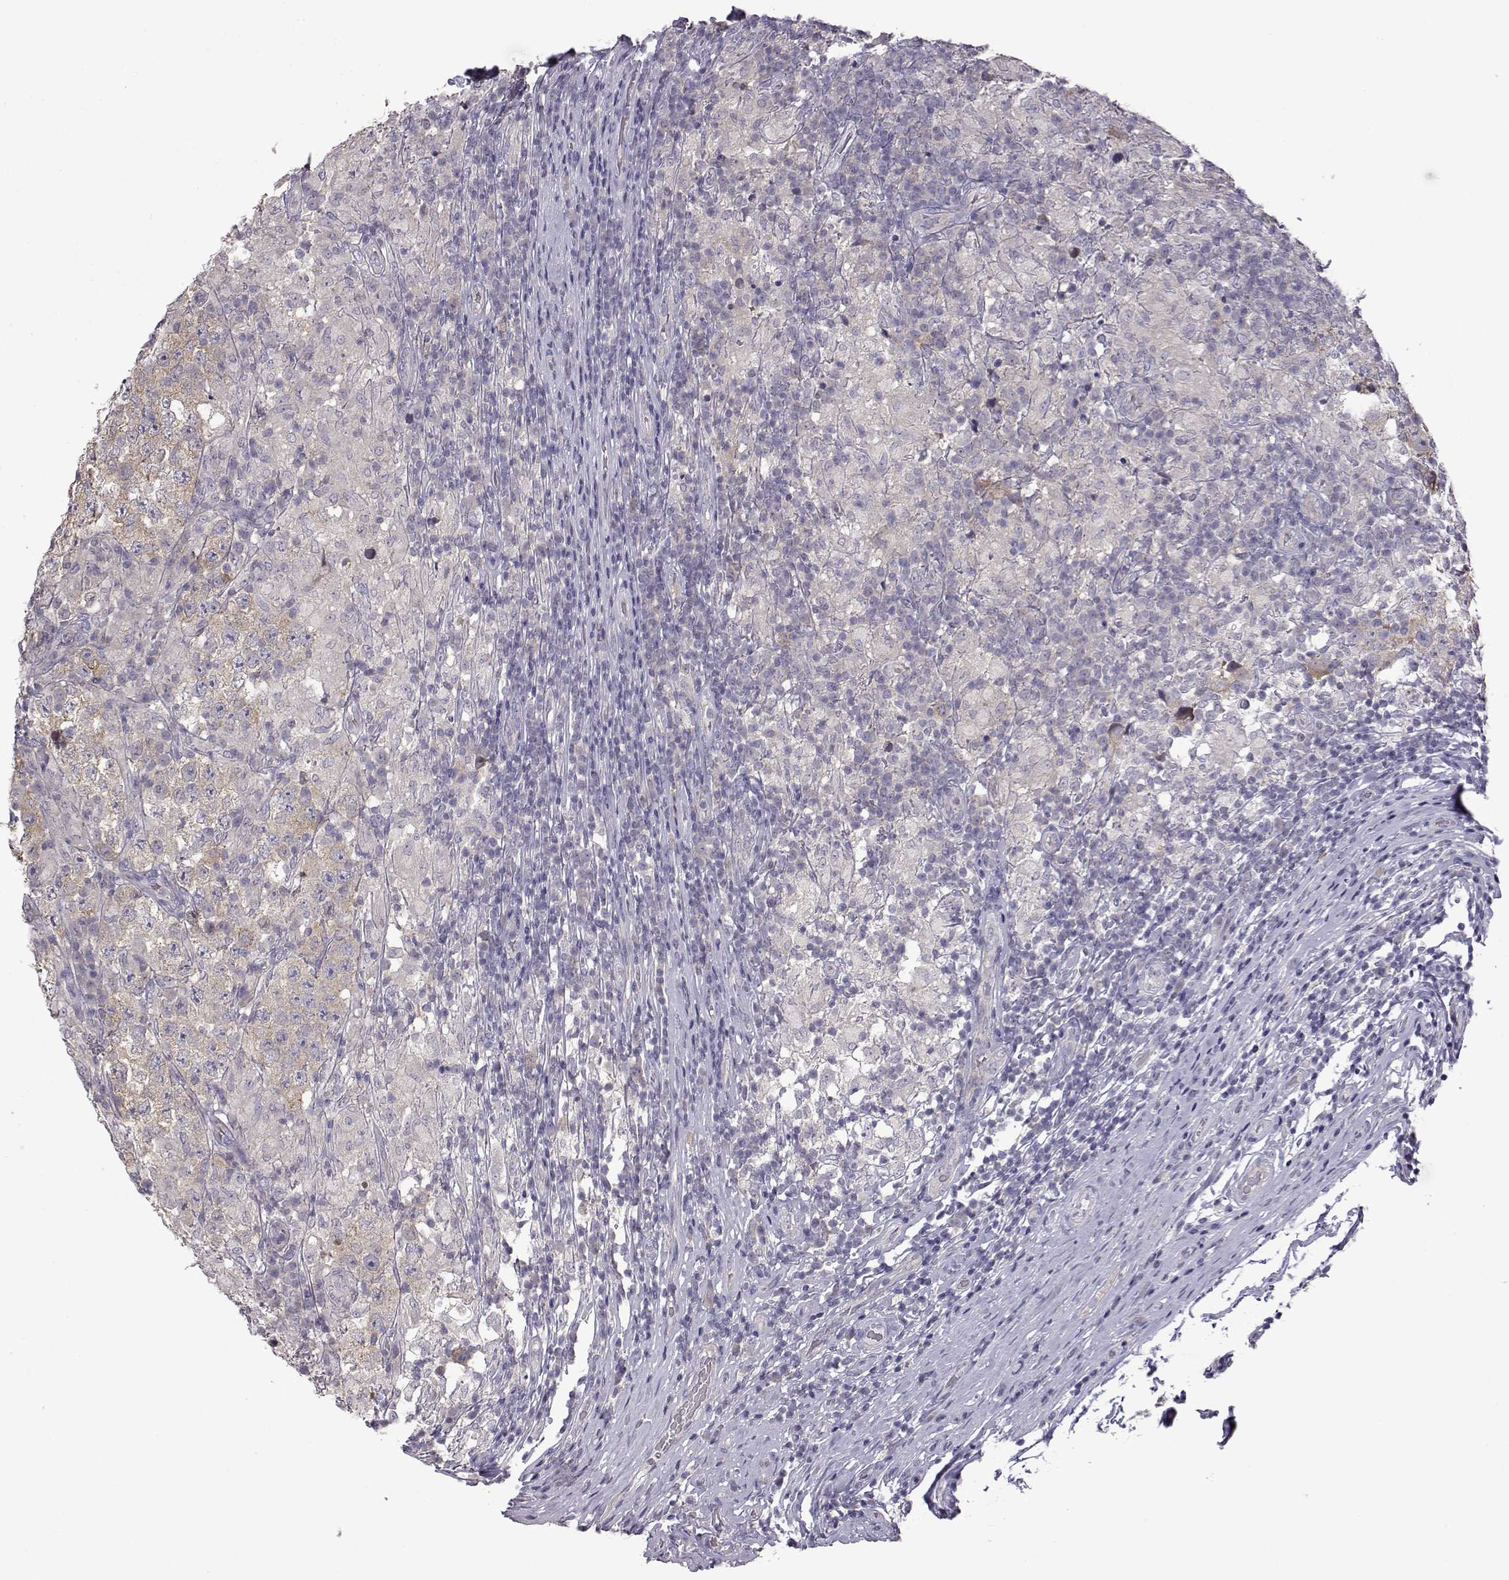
{"staining": {"intensity": "weak", "quantity": ">75%", "location": "cytoplasmic/membranous"}, "tissue": "testis cancer", "cell_type": "Tumor cells", "image_type": "cancer", "snomed": [{"axis": "morphology", "description": "Seminoma, NOS"}, {"axis": "morphology", "description": "Carcinoma, Embryonal, NOS"}, {"axis": "topography", "description": "Testis"}], "caption": "Immunohistochemical staining of human testis seminoma displays weak cytoplasmic/membranous protein expression in approximately >75% of tumor cells.", "gene": "VGF", "patient": {"sex": "male", "age": 41}}